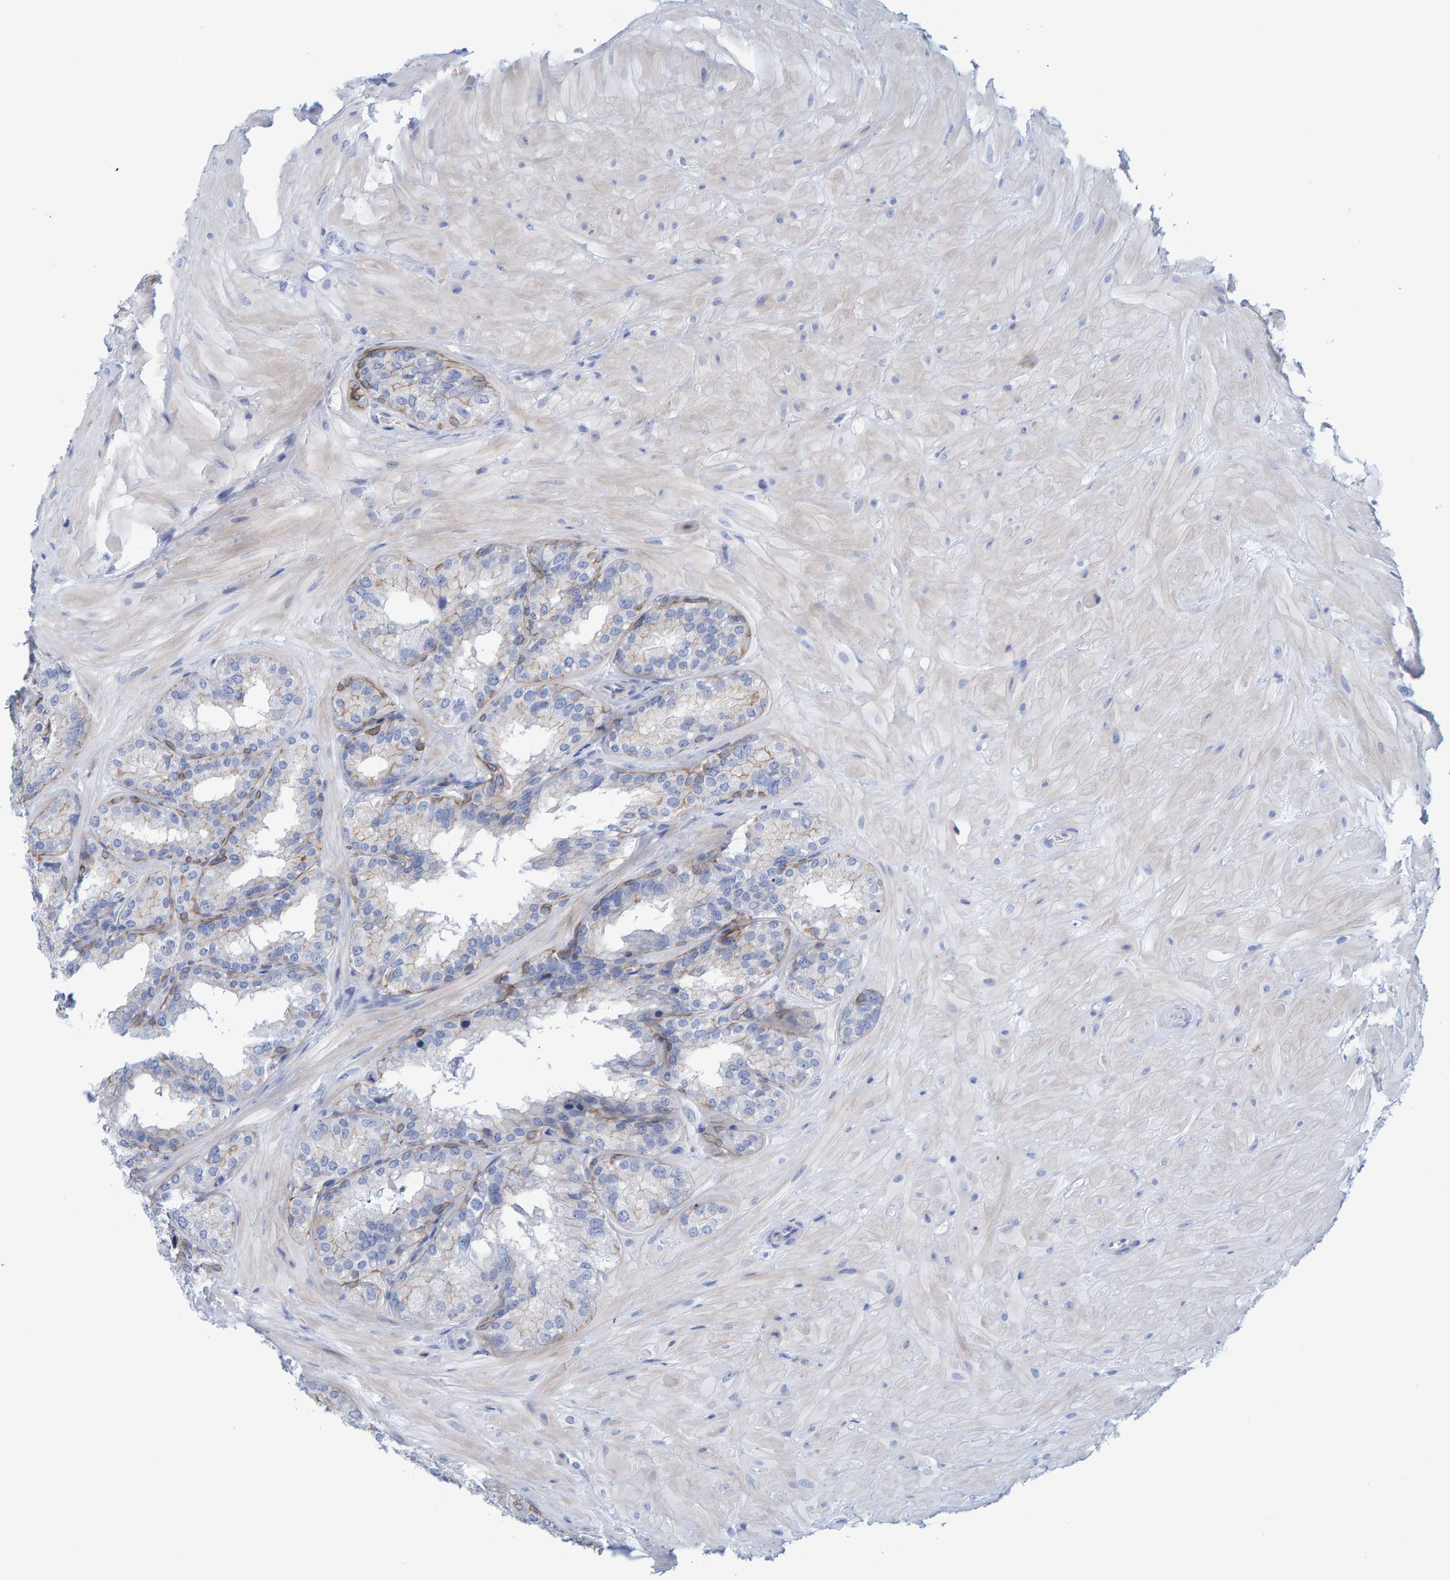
{"staining": {"intensity": "moderate", "quantity": "<25%", "location": "cytoplasmic/membranous"}, "tissue": "seminal vesicle", "cell_type": "Glandular cells", "image_type": "normal", "snomed": [{"axis": "morphology", "description": "Normal tissue, NOS"}, {"axis": "topography", "description": "Prostate"}, {"axis": "topography", "description": "Seminal veicle"}], "caption": "Seminal vesicle stained with immunohistochemistry (IHC) displays moderate cytoplasmic/membranous positivity in about <25% of glandular cells.", "gene": "JAKMIP3", "patient": {"sex": "male", "age": 51}}